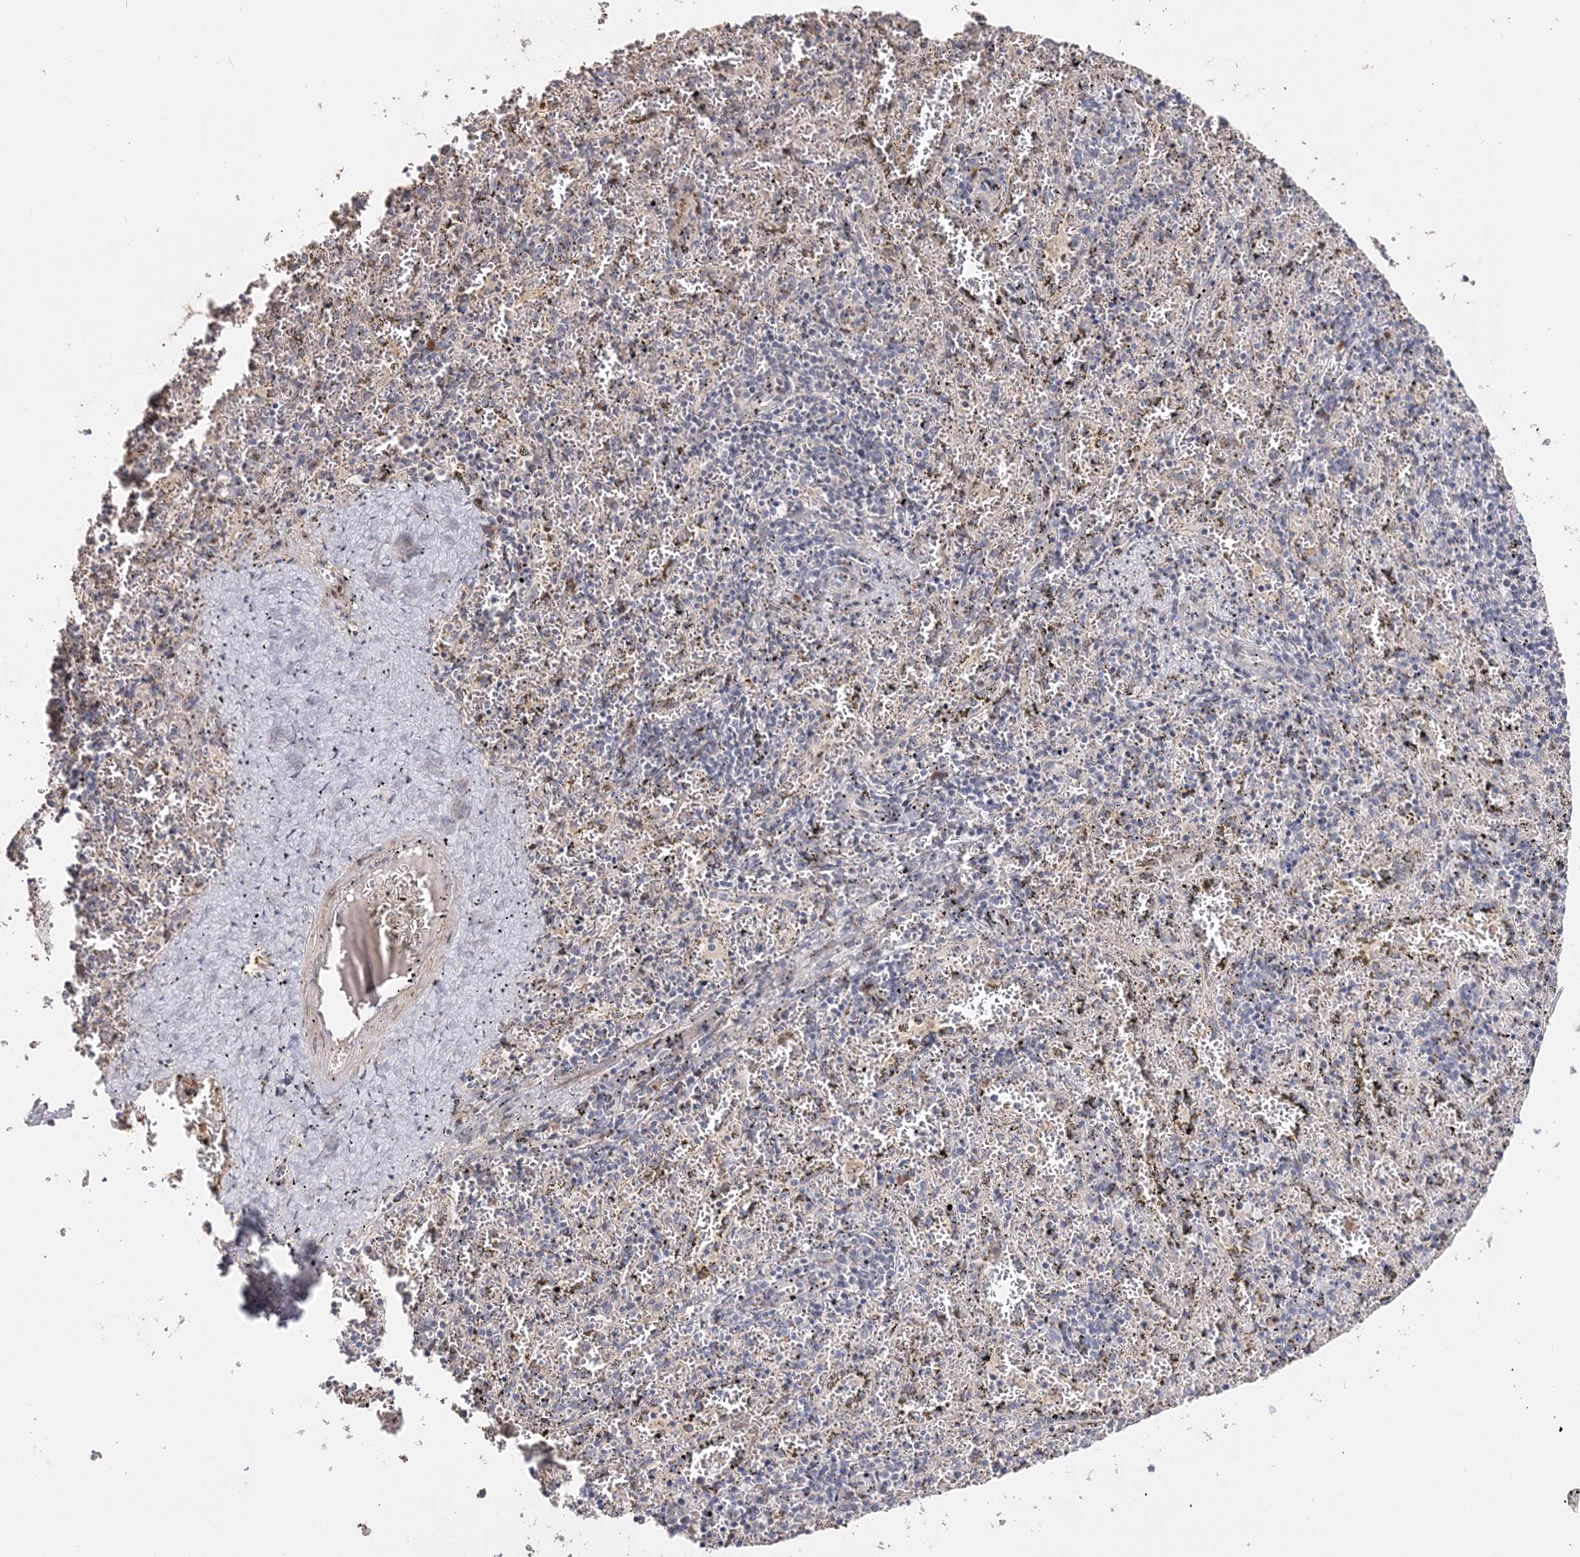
{"staining": {"intensity": "negative", "quantity": "none", "location": "none"}, "tissue": "spleen", "cell_type": "Cells in red pulp", "image_type": "normal", "snomed": [{"axis": "morphology", "description": "Normal tissue, NOS"}, {"axis": "topography", "description": "Spleen"}], "caption": "Immunohistochemistry (IHC) histopathology image of normal spleen stained for a protein (brown), which demonstrates no staining in cells in red pulp.", "gene": "GJB5", "patient": {"sex": "male", "age": 11}}